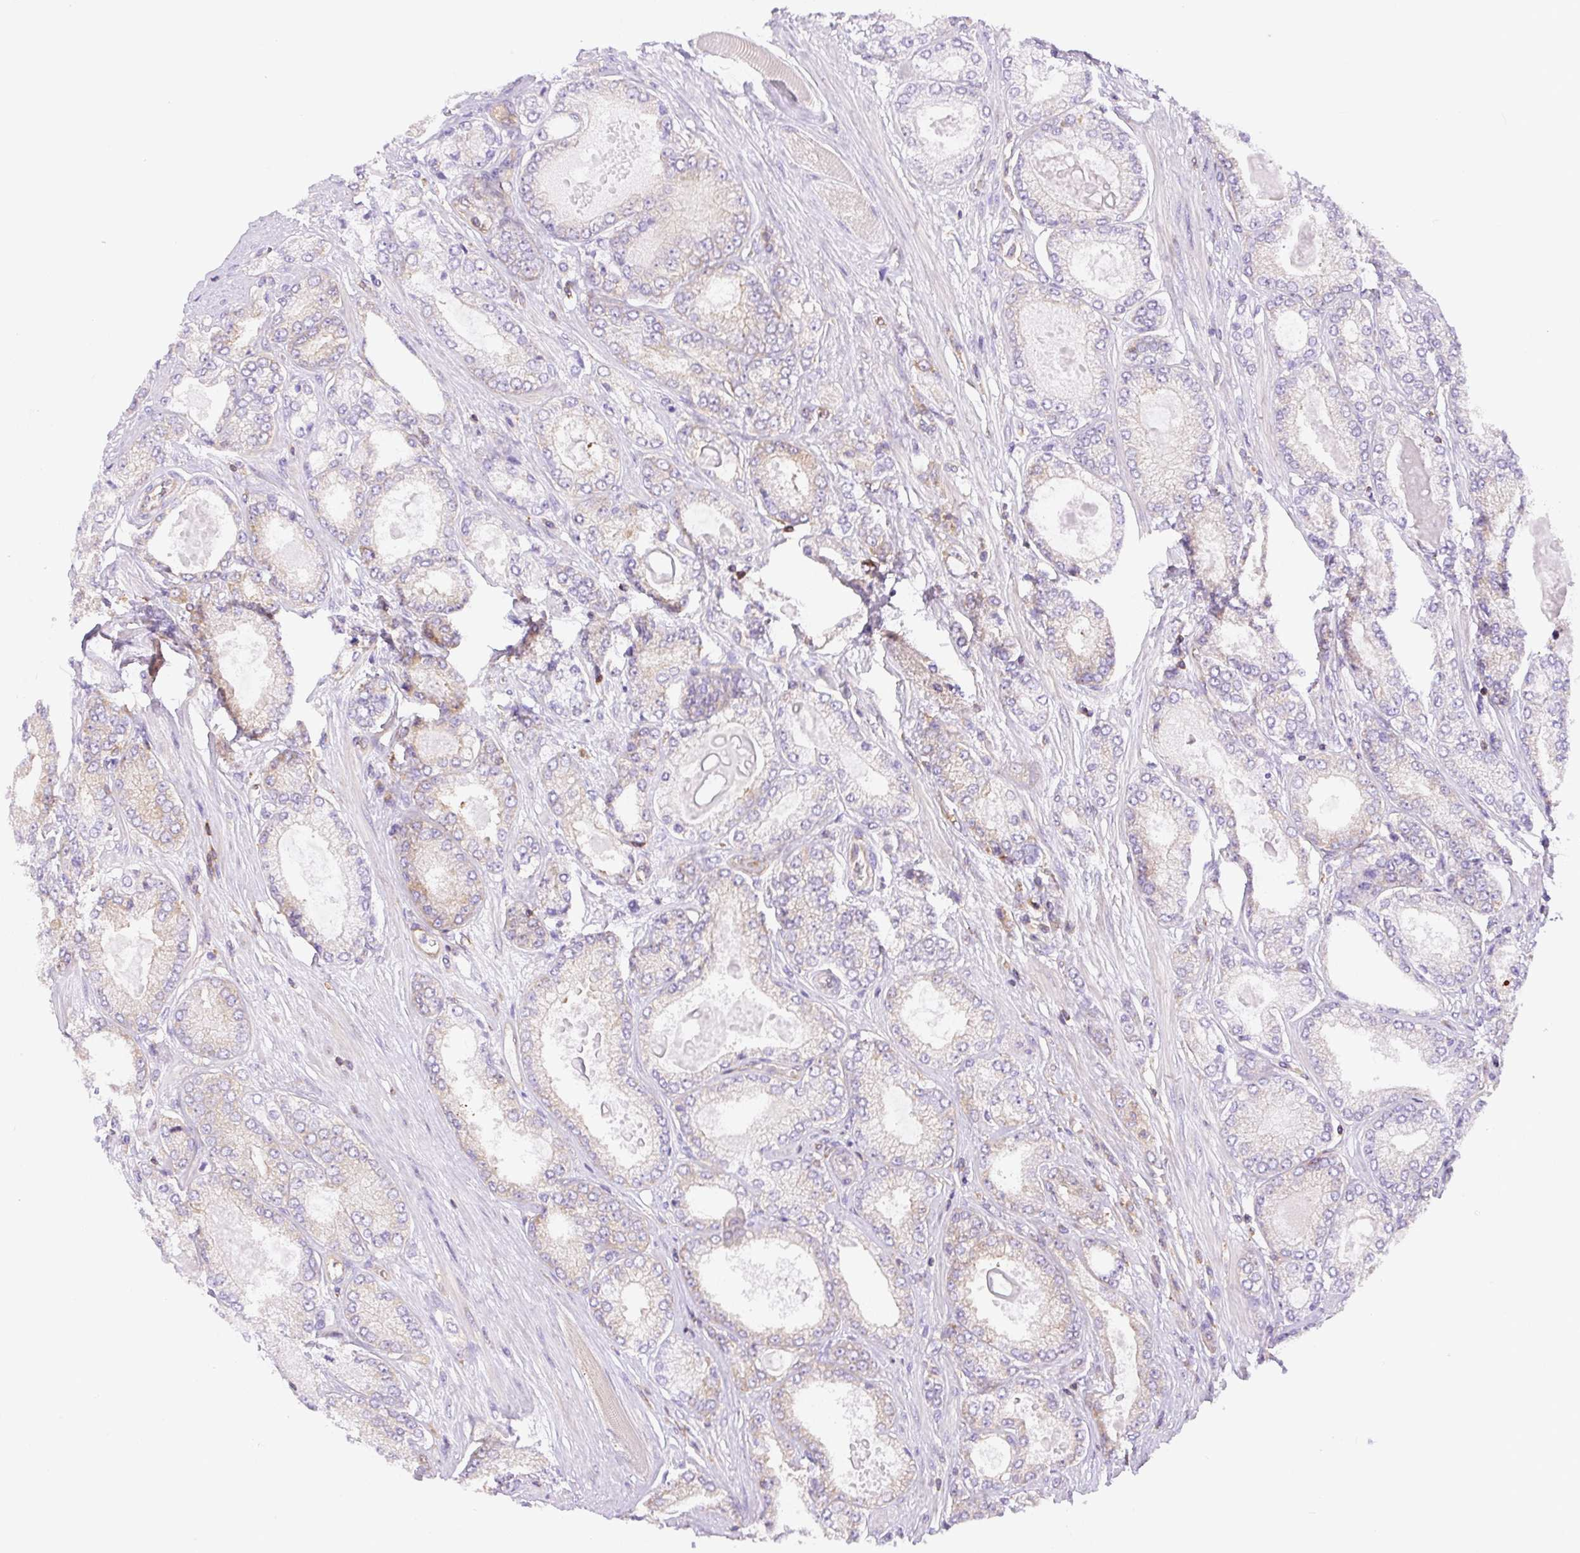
{"staining": {"intensity": "weak", "quantity": "<25%", "location": "cytoplasmic/membranous"}, "tissue": "prostate cancer", "cell_type": "Tumor cells", "image_type": "cancer", "snomed": [{"axis": "morphology", "description": "Adenocarcinoma, High grade"}, {"axis": "topography", "description": "Prostate"}], "caption": "IHC image of human adenocarcinoma (high-grade) (prostate) stained for a protein (brown), which exhibits no expression in tumor cells.", "gene": "DNM2", "patient": {"sex": "male", "age": 68}}